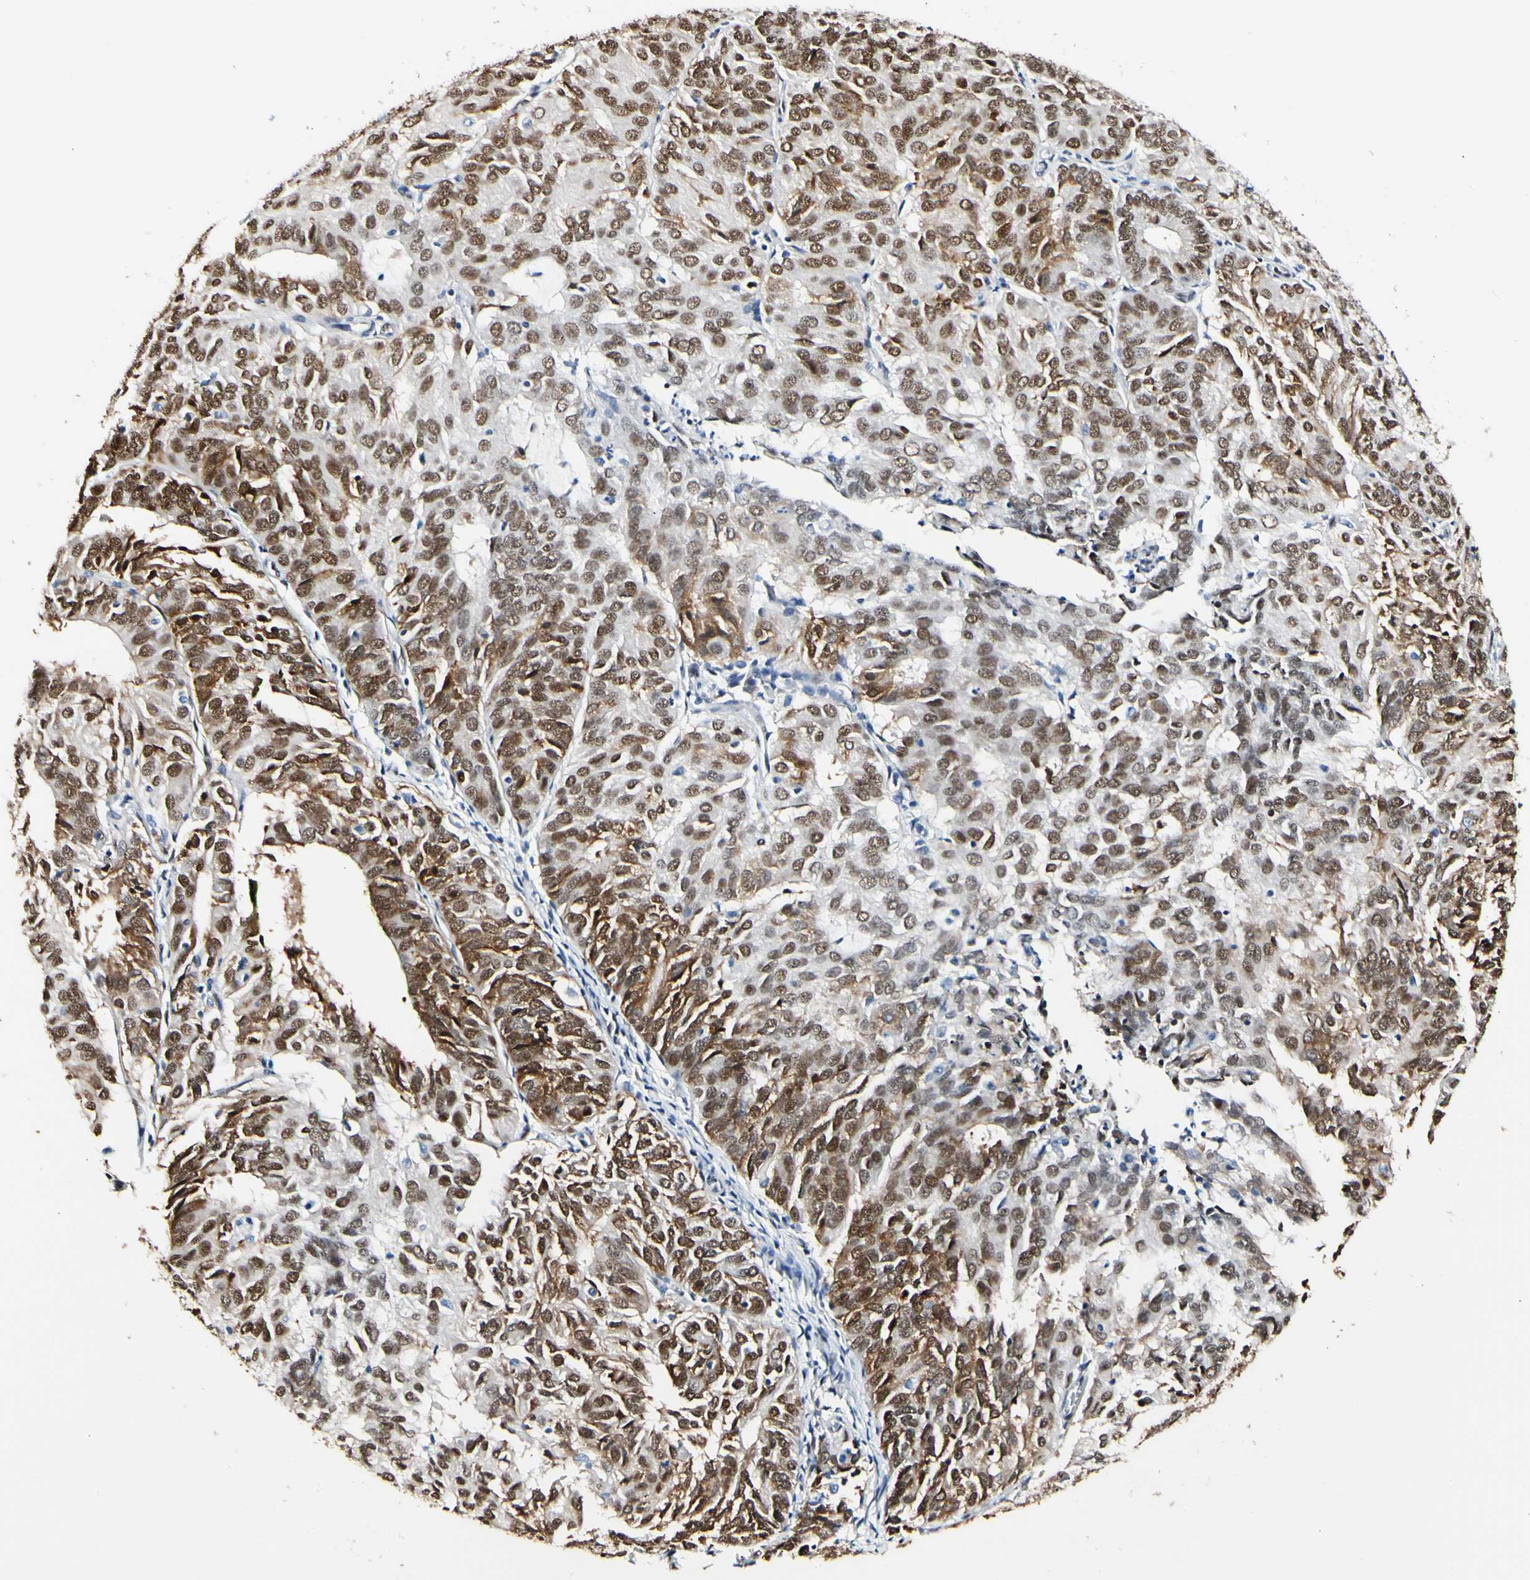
{"staining": {"intensity": "moderate", "quantity": ">75%", "location": "nuclear"}, "tissue": "endometrial cancer", "cell_type": "Tumor cells", "image_type": "cancer", "snomed": [{"axis": "morphology", "description": "Adenocarcinoma, NOS"}, {"axis": "topography", "description": "Uterus"}], "caption": "Immunohistochemical staining of human endometrial cancer (adenocarcinoma) exhibits moderate nuclear protein expression in approximately >75% of tumor cells. The staining is performed using DAB brown chromogen to label protein expression. The nuclei are counter-stained blue using hematoxylin.", "gene": "NFIA", "patient": {"sex": "female", "age": 60}}